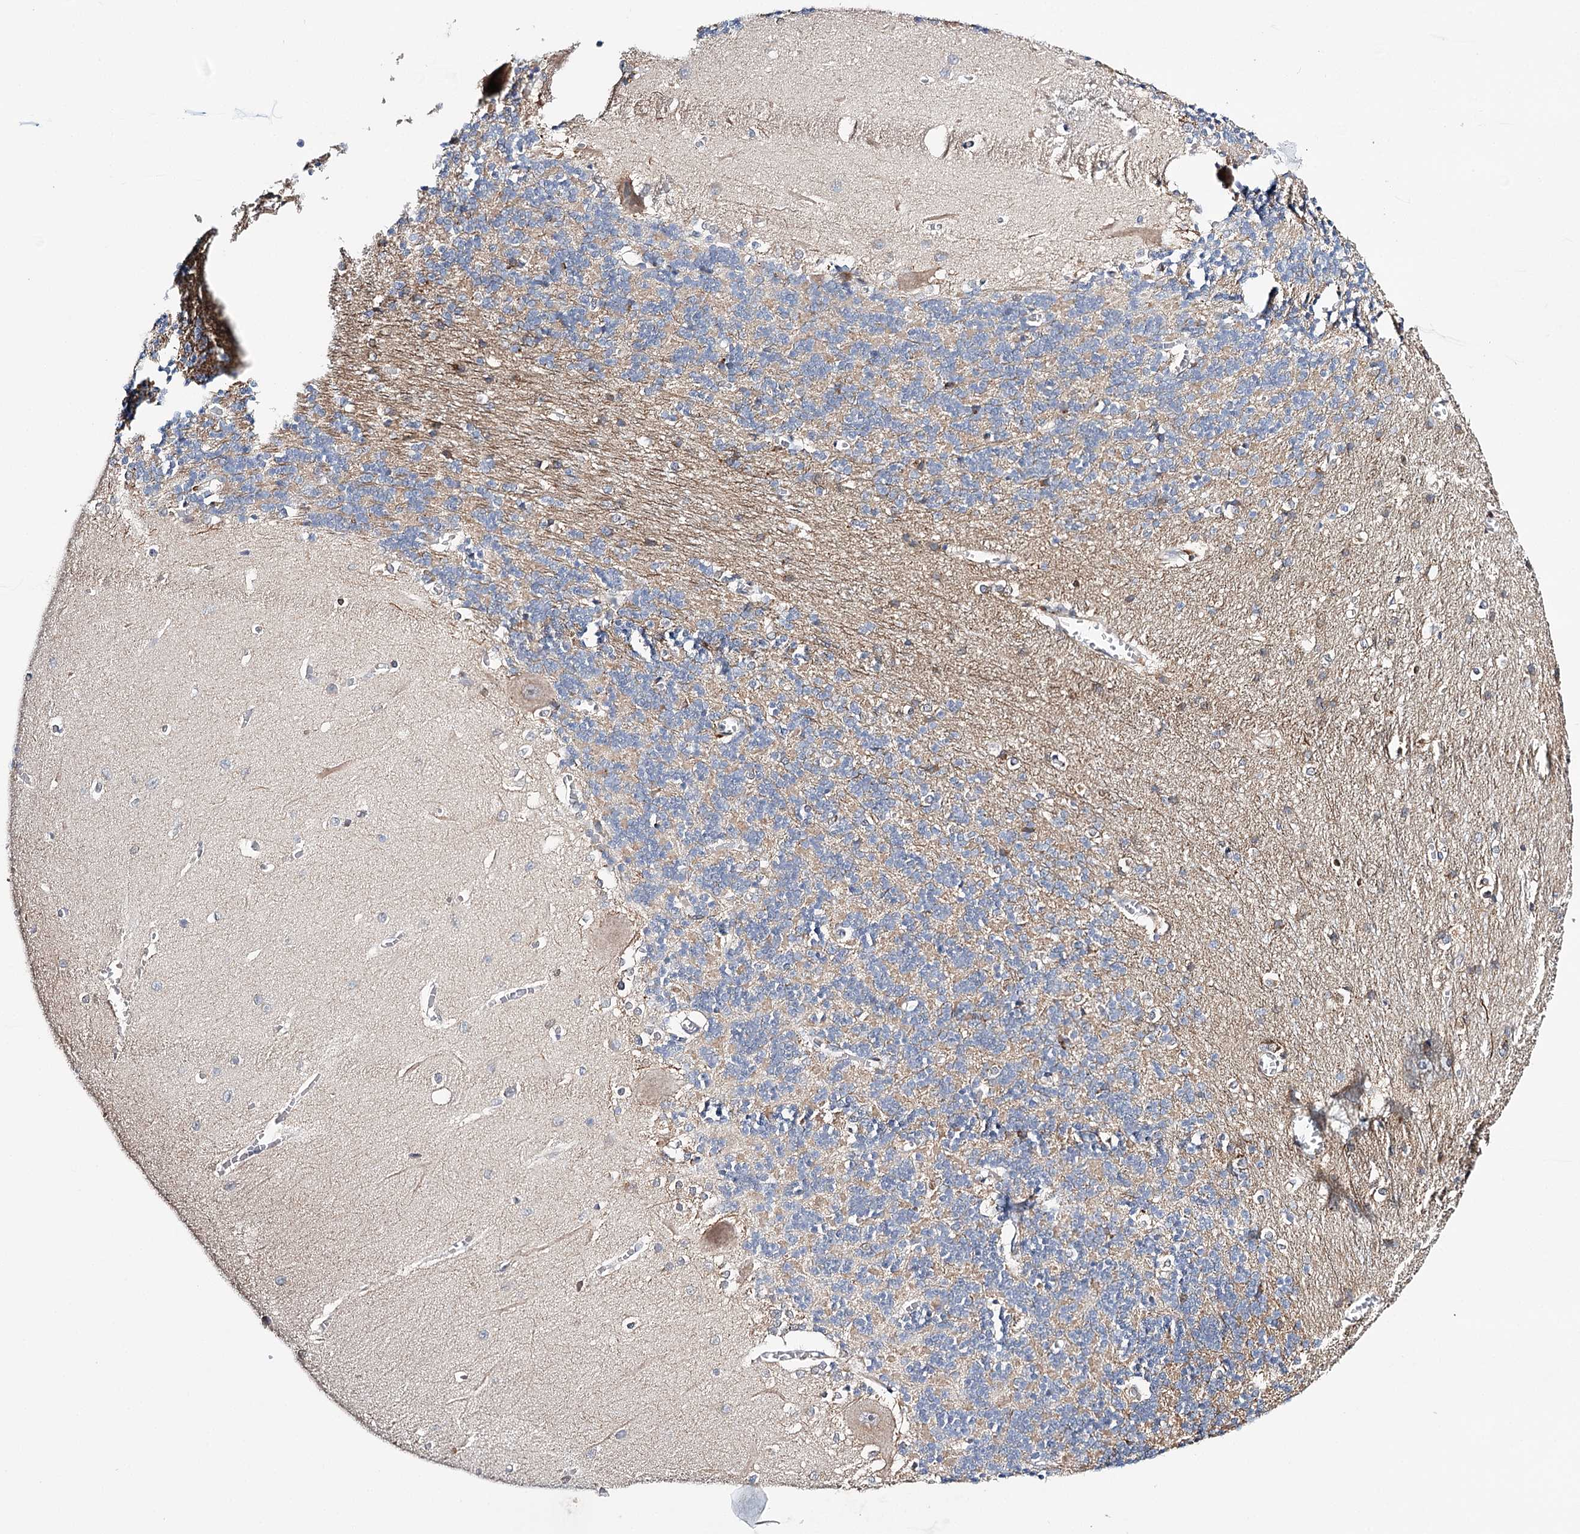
{"staining": {"intensity": "moderate", "quantity": "25%-75%", "location": "cytoplasmic/membranous"}, "tissue": "cerebellum", "cell_type": "Cells in granular layer", "image_type": "normal", "snomed": [{"axis": "morphology", "description": "Normal tissue, NOS"}, {"axis": "topography", "description": "Cerebellum"}], "caption": "The histopathology image shows staining of benign cerebellum, revealing moderate cytoplasmic/membranous protein positivity (brown color) within cells in granular layer. (Brightfield microscopy of DAB IHC at high magnification).", "gene": "CFAP46", "patient": {"sex": "male", "age": 37}}